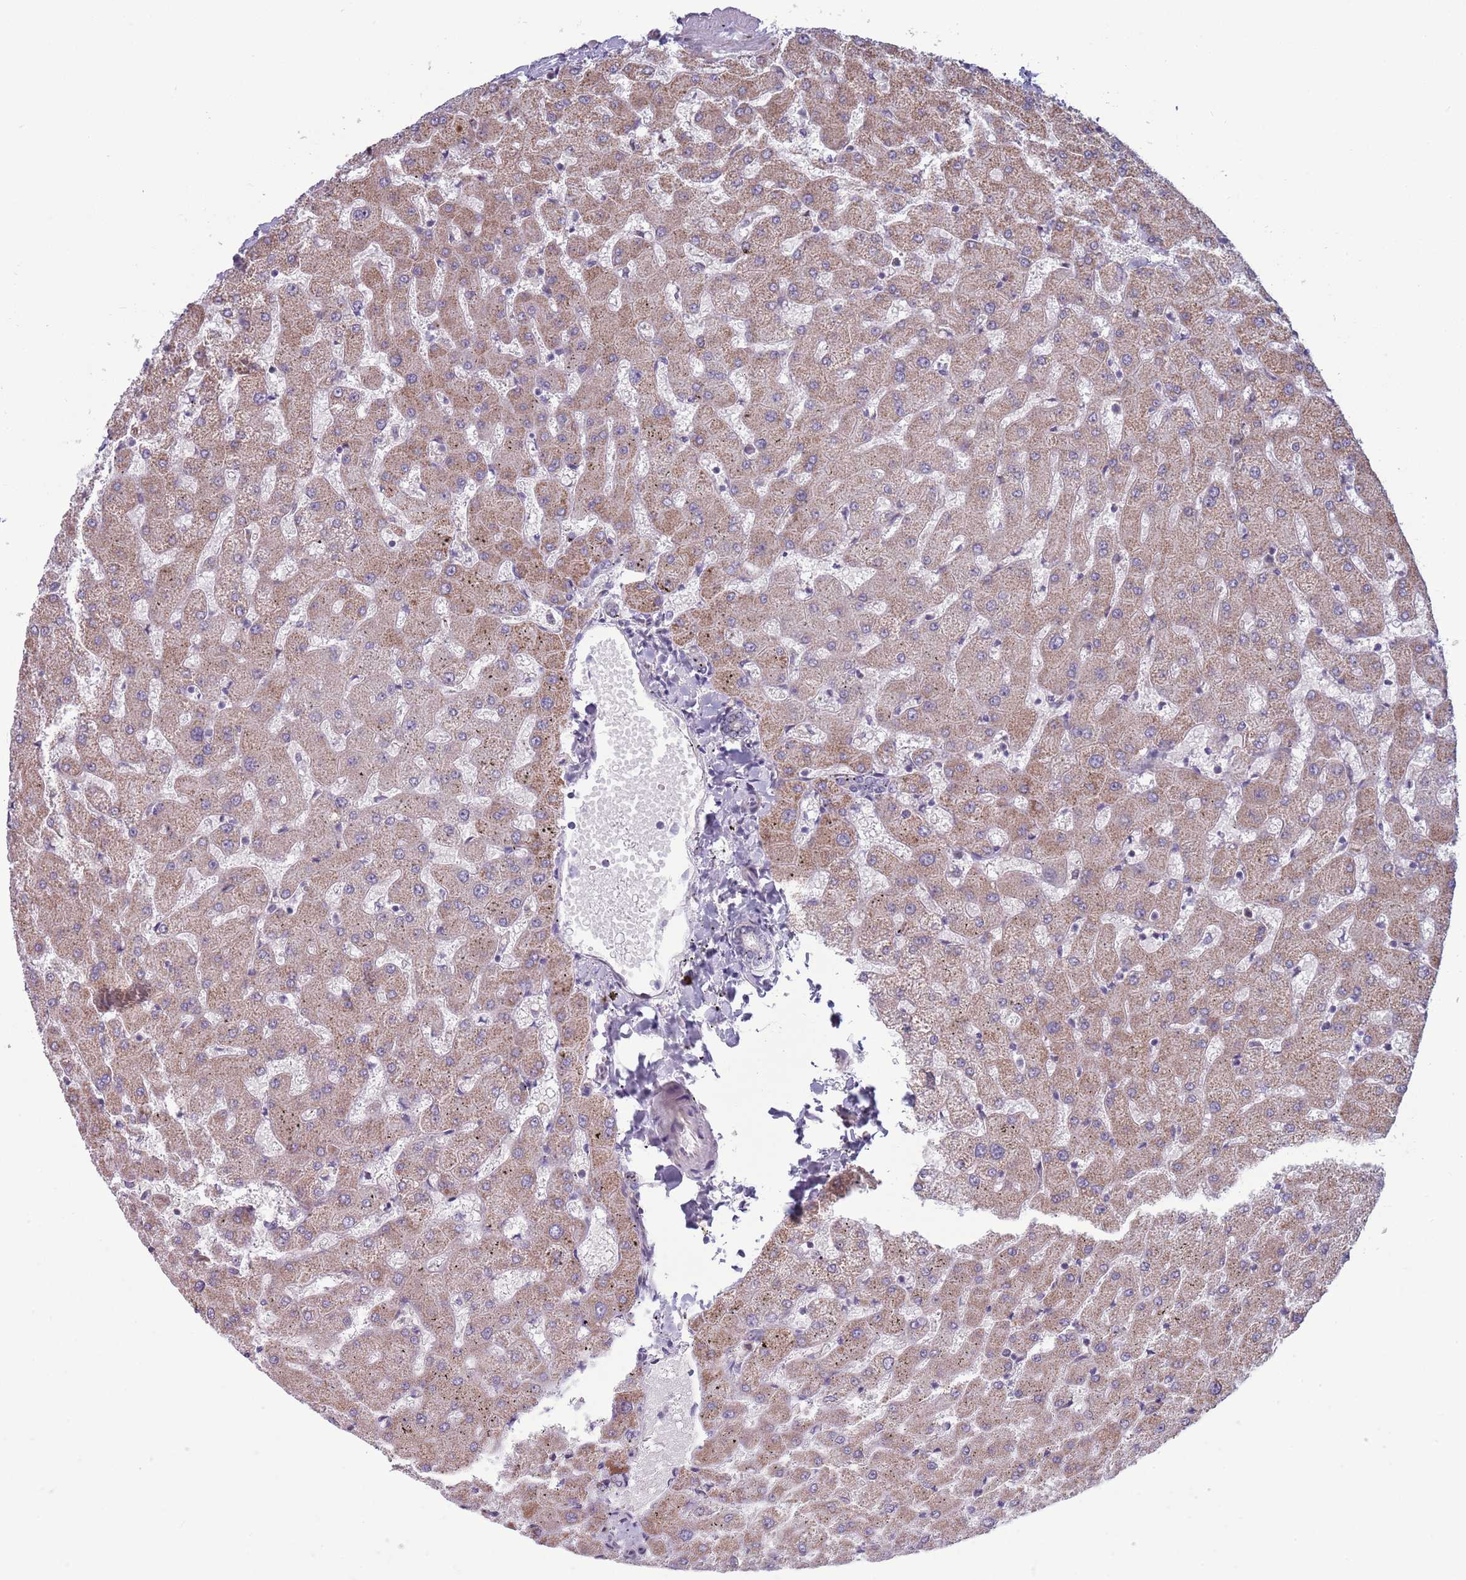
{"staining": {"intensity": "negative", "quantity": "none", "location": "none"}, "tissue": "liver", "cell_type": "Cholangiocytes", "image_type": "normal", "snomed": [{"axis": "morphology", "description": "Normal tissue, NOS"}, {"axis": "topography", "description": "Liver"}], "caption": "An immunohistochemistry (IHC) photomicrograph of benign liver is shown. There is no staining in cholangiocytes of liver. Nuclei are stained in blue.", "gene": "TYW1B", "patient": {"sex": "female", "age": 63}}